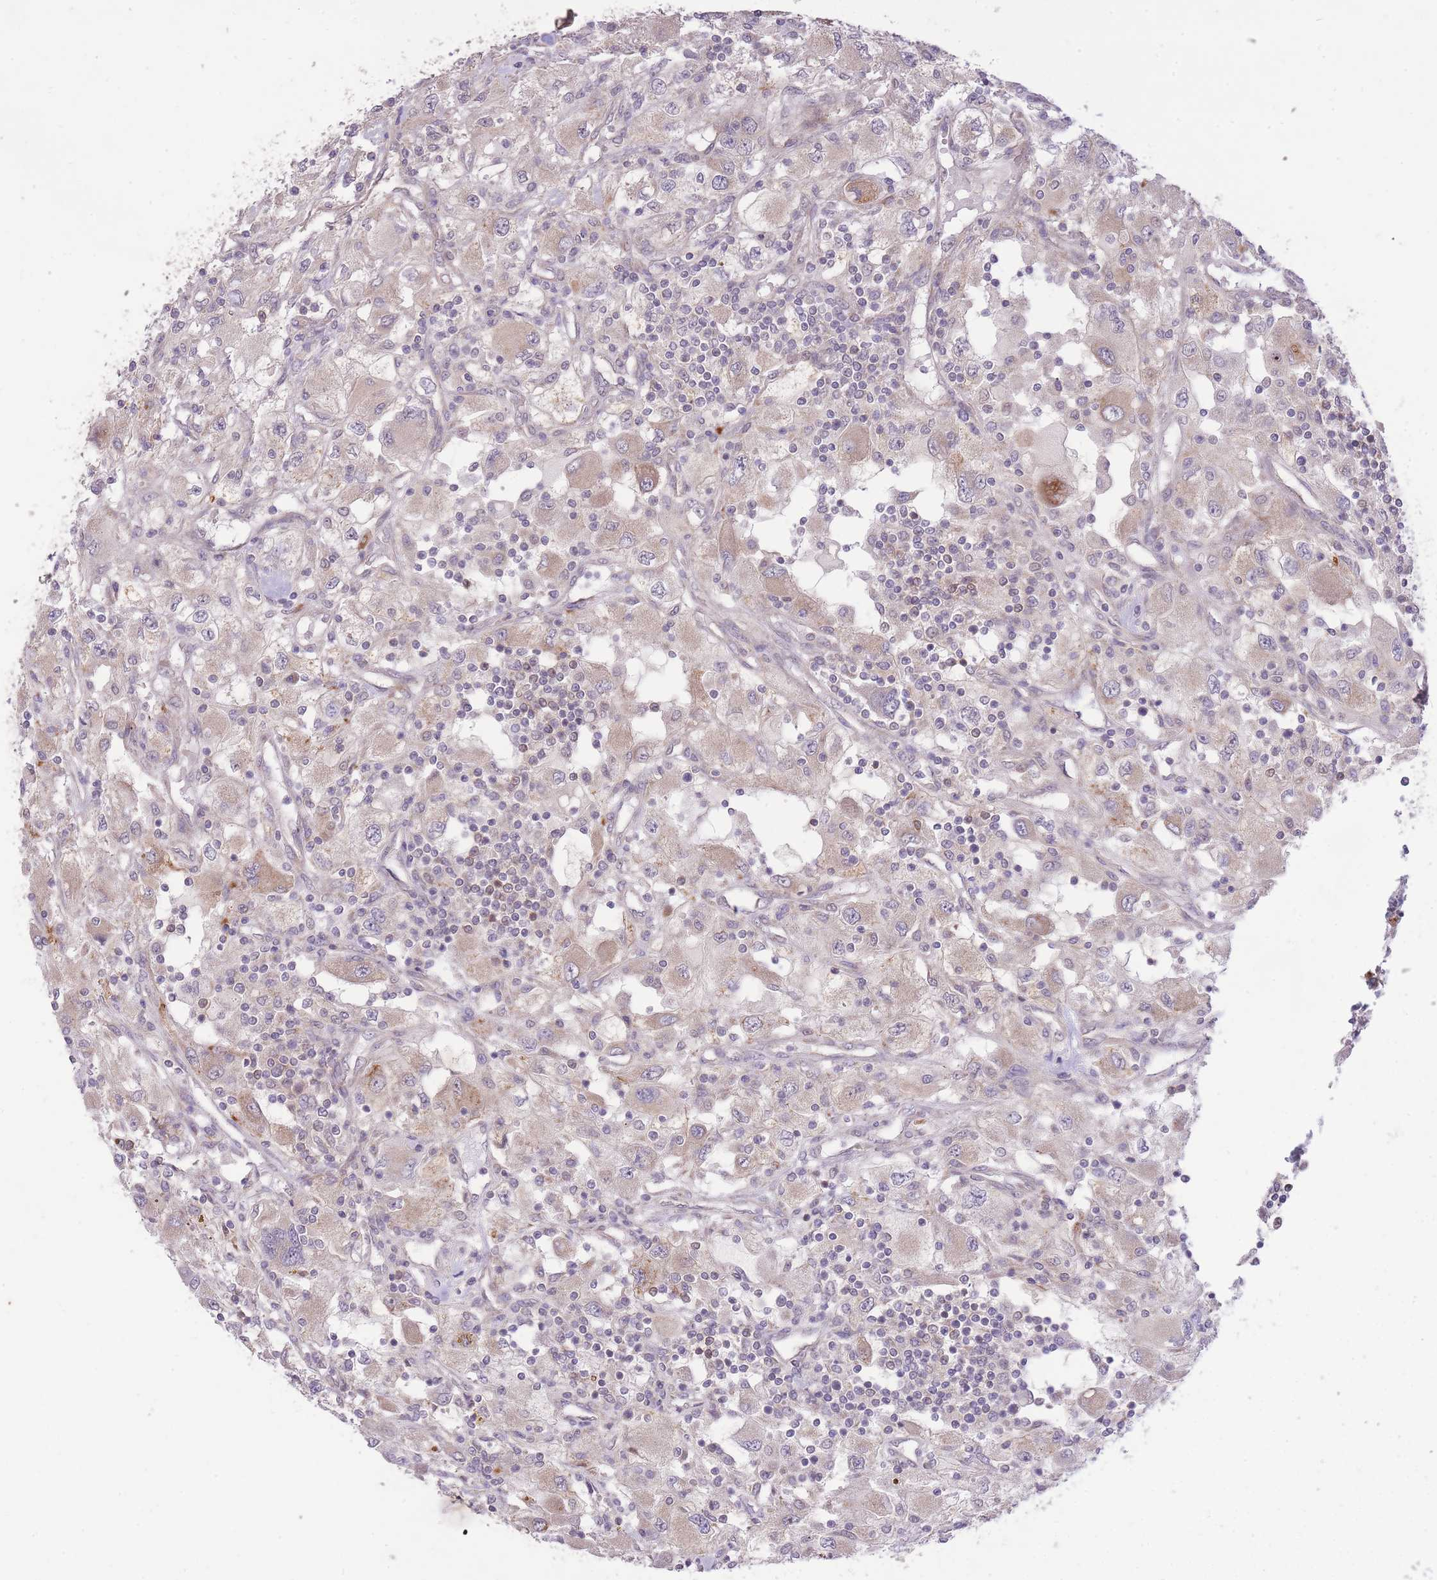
{"staining": {"intensity": "negative", "quantity": "none", "location": "none"}, "tissue": "renal cancer", "cell_type": "Tumor cells", "image_type": "cancer", "snomed": [{"axis": "morphology", "description": "Adenocarcinoma, NOS"}, {"axis": "topography", "description": "Kidney"}], "caption": "Immunohistochemical staining of human adenocarcinoma (renal) reveals no significant positivity in tumor cells.", "gene": "ELOA2", "patient": {"sex": "female", "age": 67}}